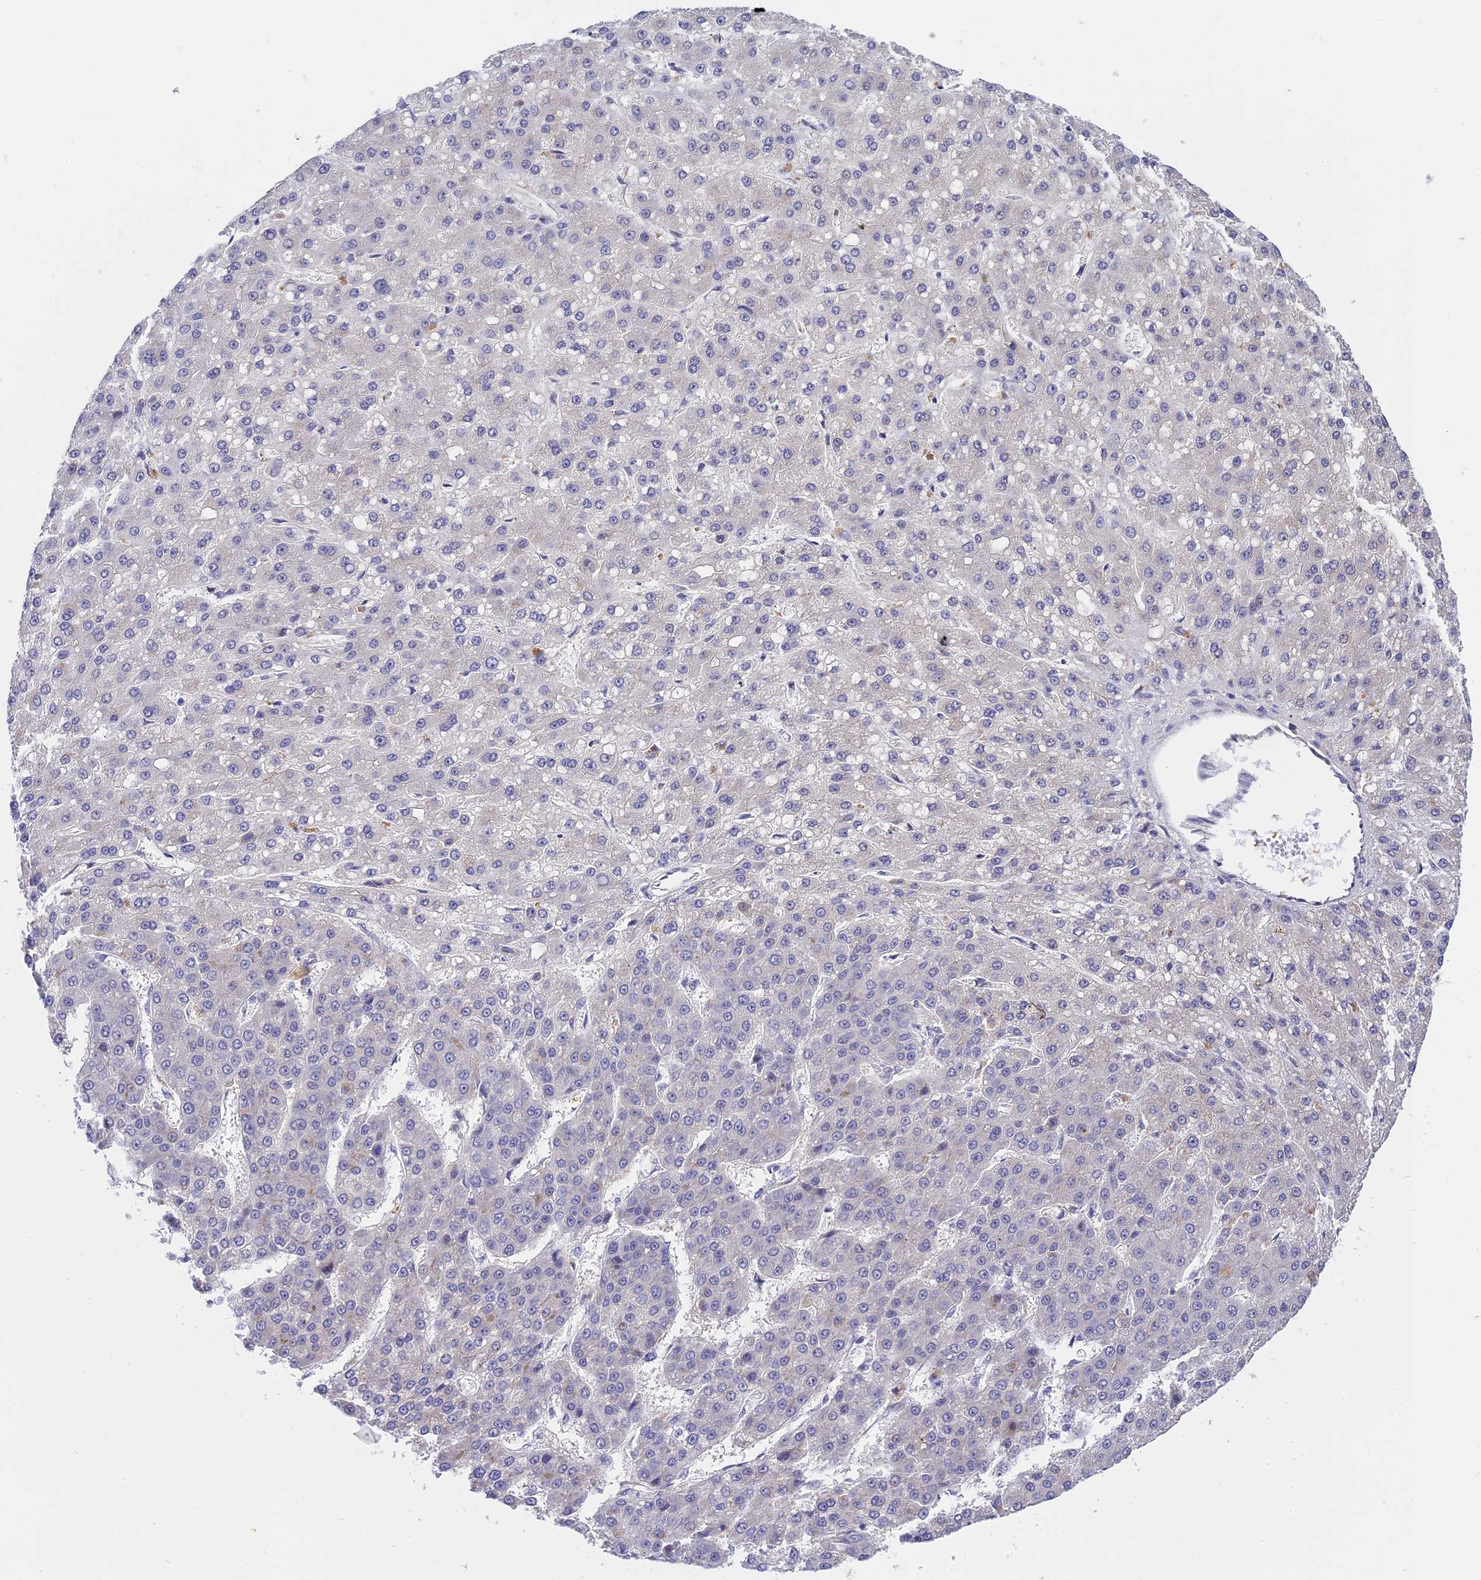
{"staining": {"intensity": "negative", "quantity": "none", "location": "none"}, "tissue": "liver cancer", "cell_type": "Tumor cells", "image_type": "cancer", "snomed": [{"axis": "morphology", "description": "Carcinoma, Hepatocellular, NOS"}, {"axis": "topography", "description": "Liver"}], "caption": "This micrograph is of liver cancer (hepatocellular carcinoma) stained with immunohistochemistry to label a protein in brown with the nuclei are counter-stained blue. There is no expression in tumor cells. (Immunohistochemistry, brightfield microscopy, high magnification).", "gene": "KCTD14", "patient": {"sex": "male", "age": 67}}